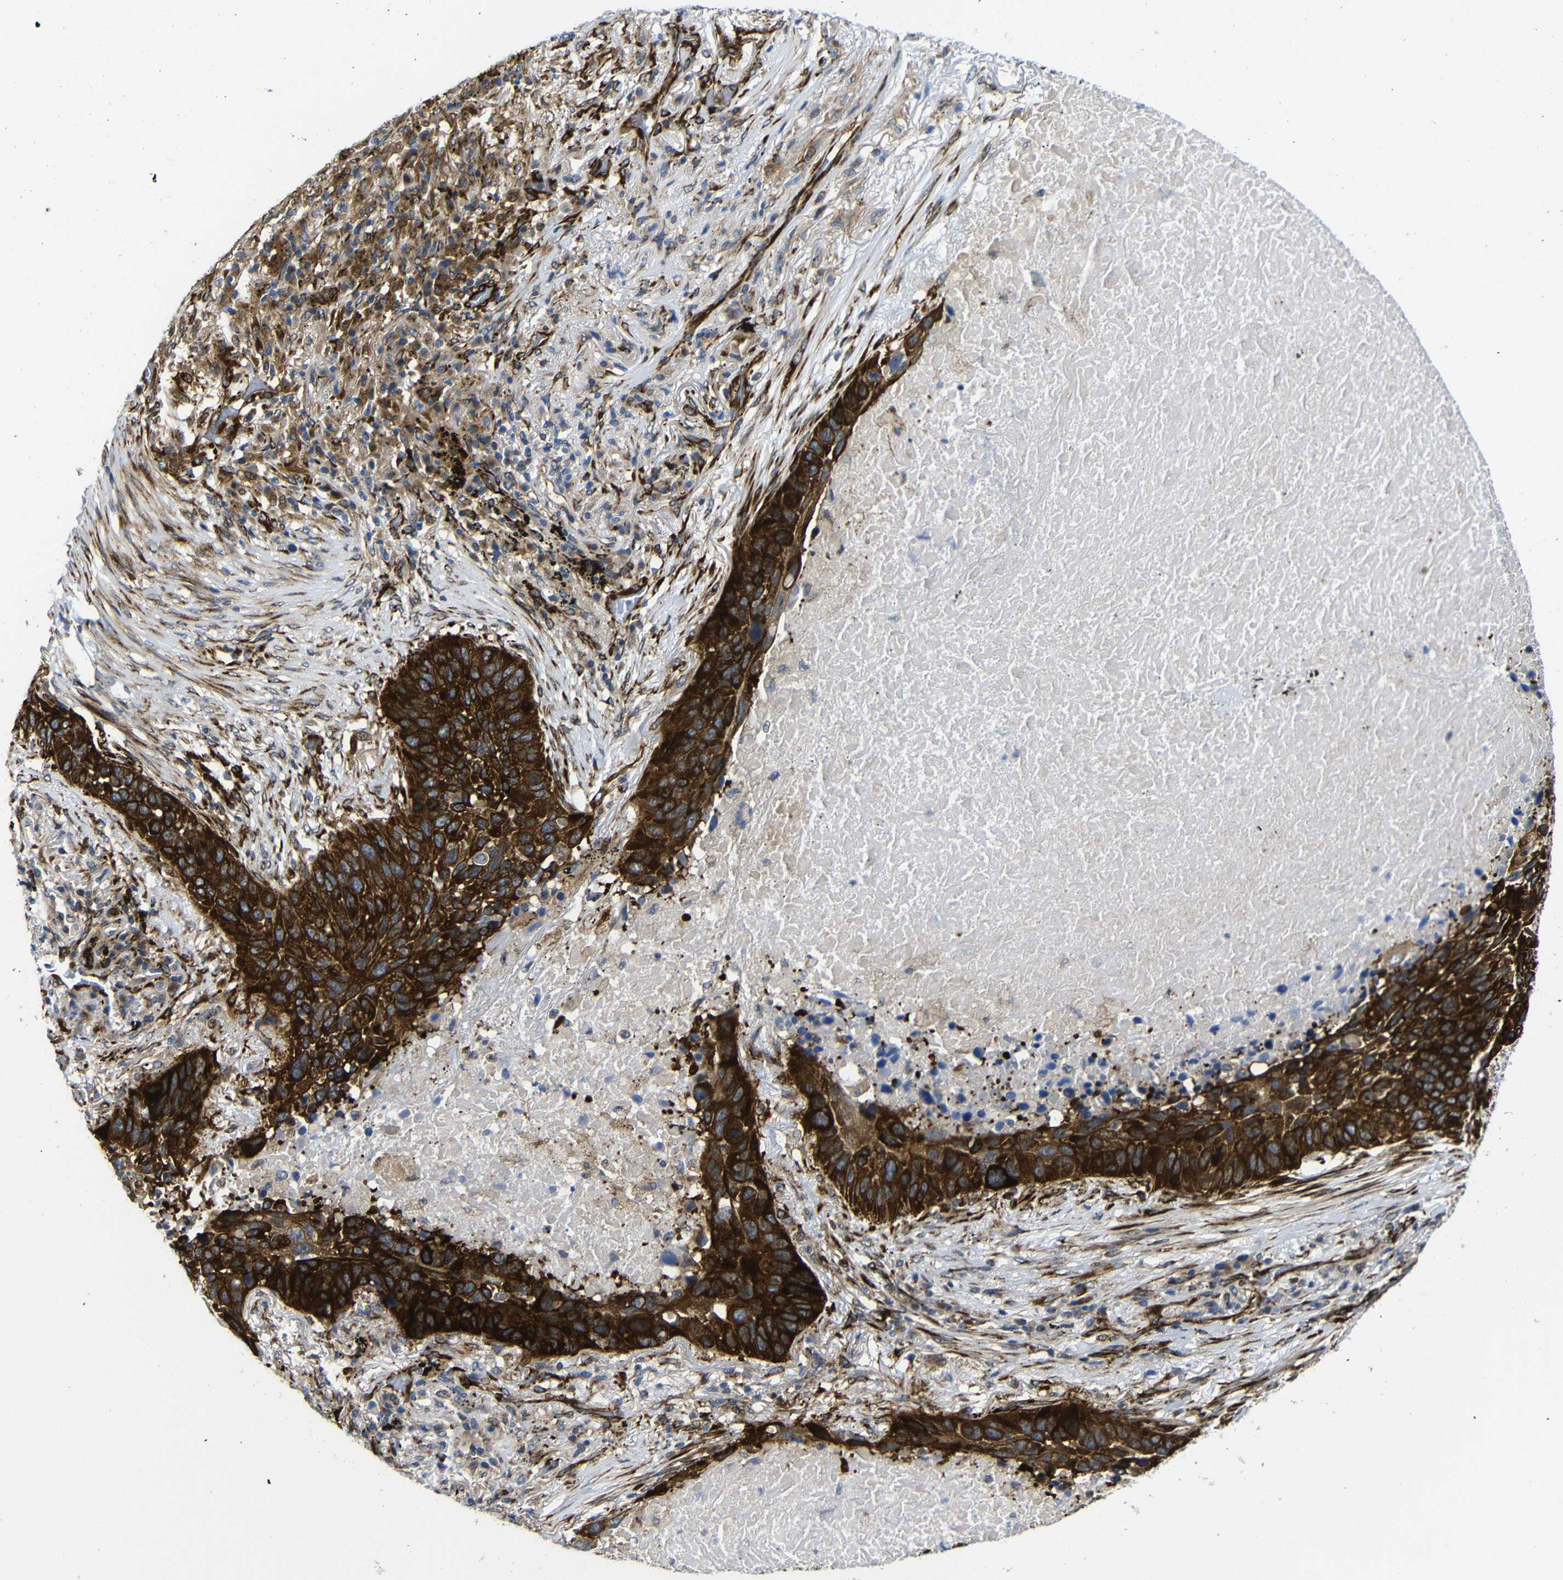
{"staining": {"intensity": "strong", "quantity": ">75%", "location": "cytoplasmic/membranous"}, "tissue": "lung cancer", "cell_type": "Tumor cells", "image_type": "cancer", "snomed": [{"axis": "morphology", "description": "Squamous cell carcinoma, NOS"}, {"axis": "topography", "description": "Lung"}], "caption": "Immunohistochemistry (IHC) micrograph of lung squamous cell carcinoma stained for a protein (brown), which exhibits high levels of strong cytoplasmic/membranous staining in approximately >75% of tumor cells.", "gene": "PARP14", "patient": {"sex": "male", "age": 57}}